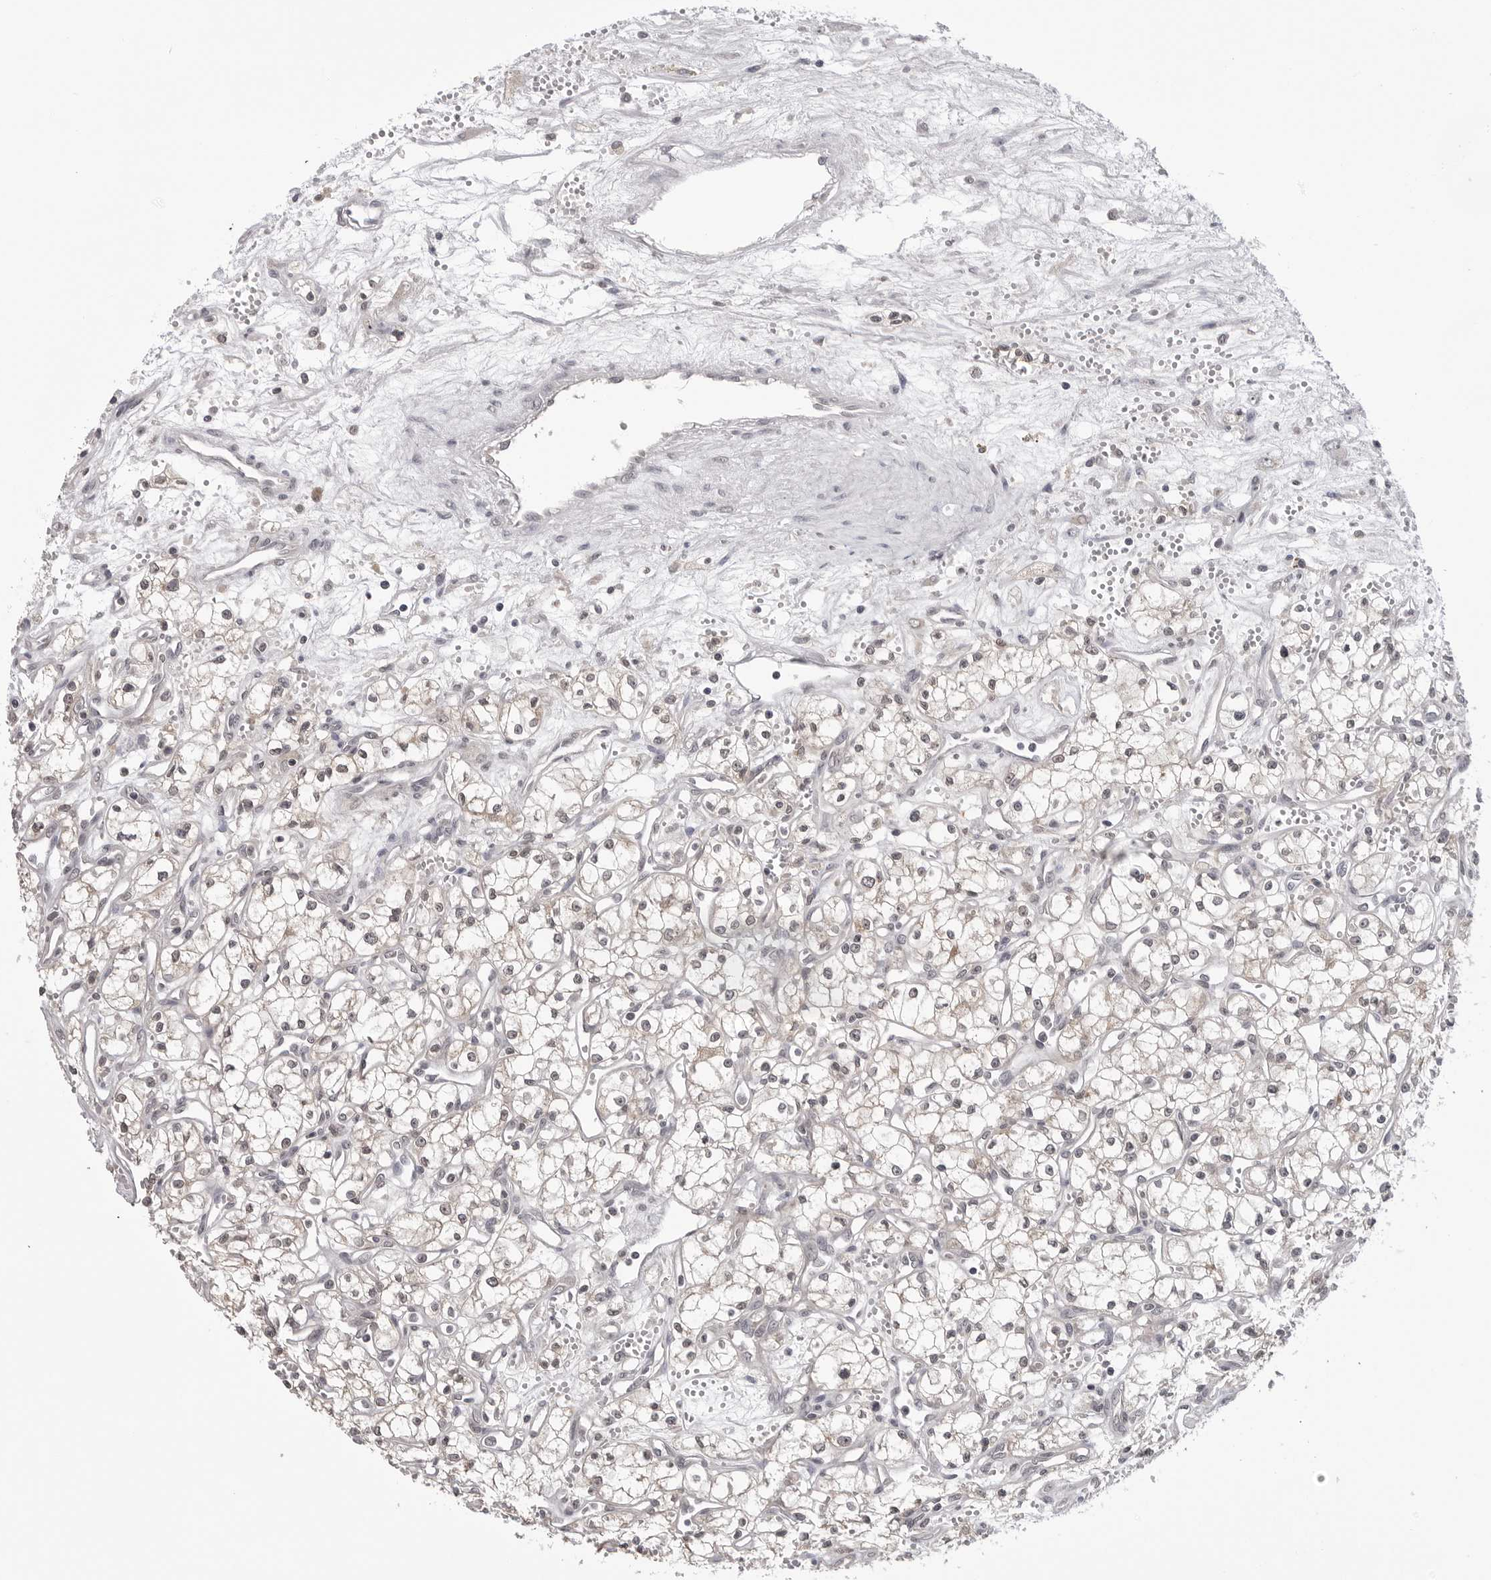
{"staining": {"intensity": "negative", "quantity": "none", "location": "none"}, "tissue": "renal cancer", "cell_type": "Tumor cells", "image_type": "cancer", "snomed": [{"axis": "morphology", "description": "Adenocarcinoma, NOS"}, {"axis": "topography", "description": "Kidney"}], "caption": "The IHC photomicrograph has no significant expression in tumor cells of renal adenocarcinoma tissue.", "gene": "CDK20", "patient": {"sex": "male", "age": 59}}